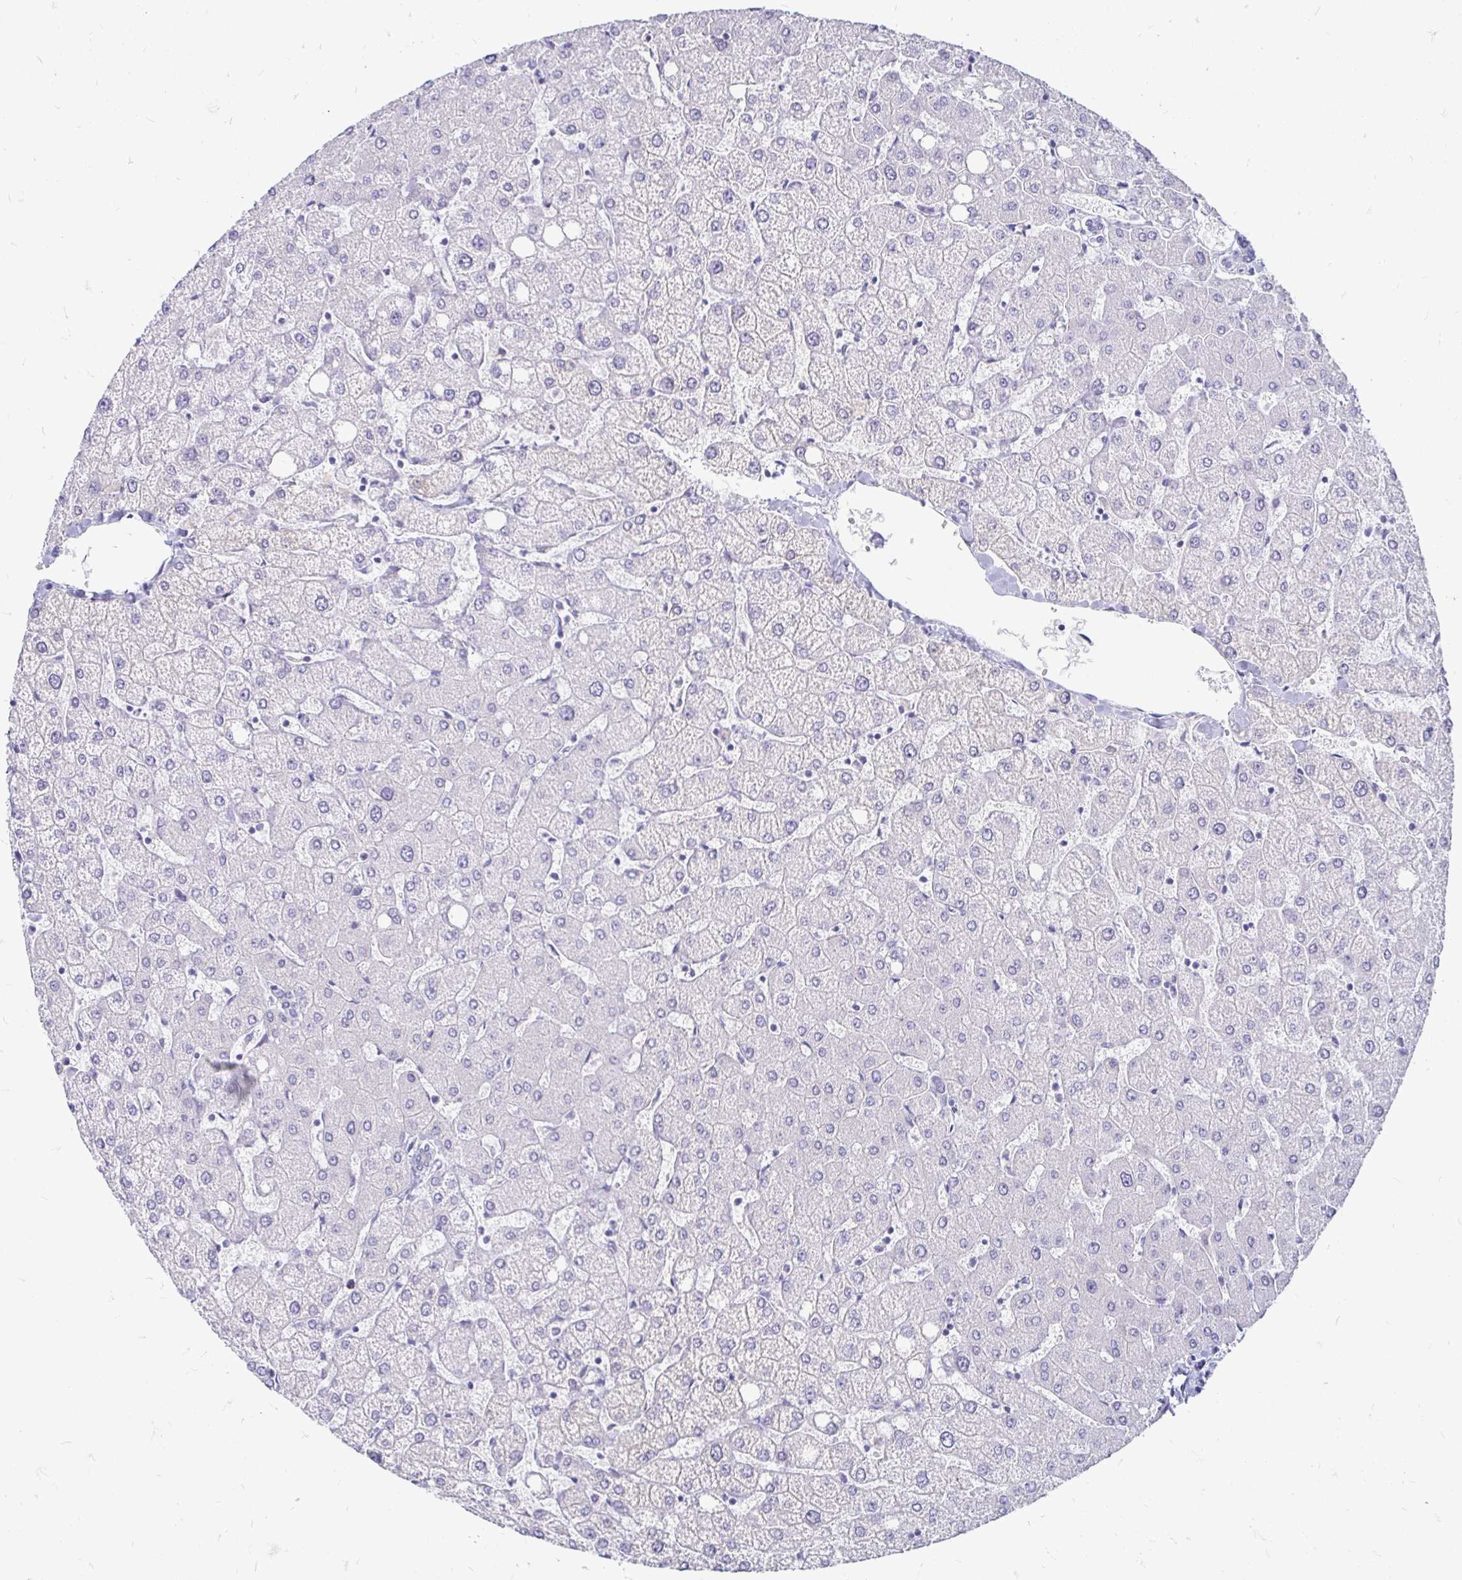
{"staining": {"intensity": "negative", "quantity": "none", "location": "none"}, "tissue": "liver", "cell_type": "Cholangiocytes", "image_type": "normal", "snomed": [{"axis": "morphology", "description": "Normal tissue, NOS"}, {"axis": "topography", "description": "Liver"}], "caption": "Human liver stained for a protein using immunohistochemistry demonstrates no positivity in cholangiocytes.", "gene": "PEG10", "patient": {"sex": "female", "age": 54}}